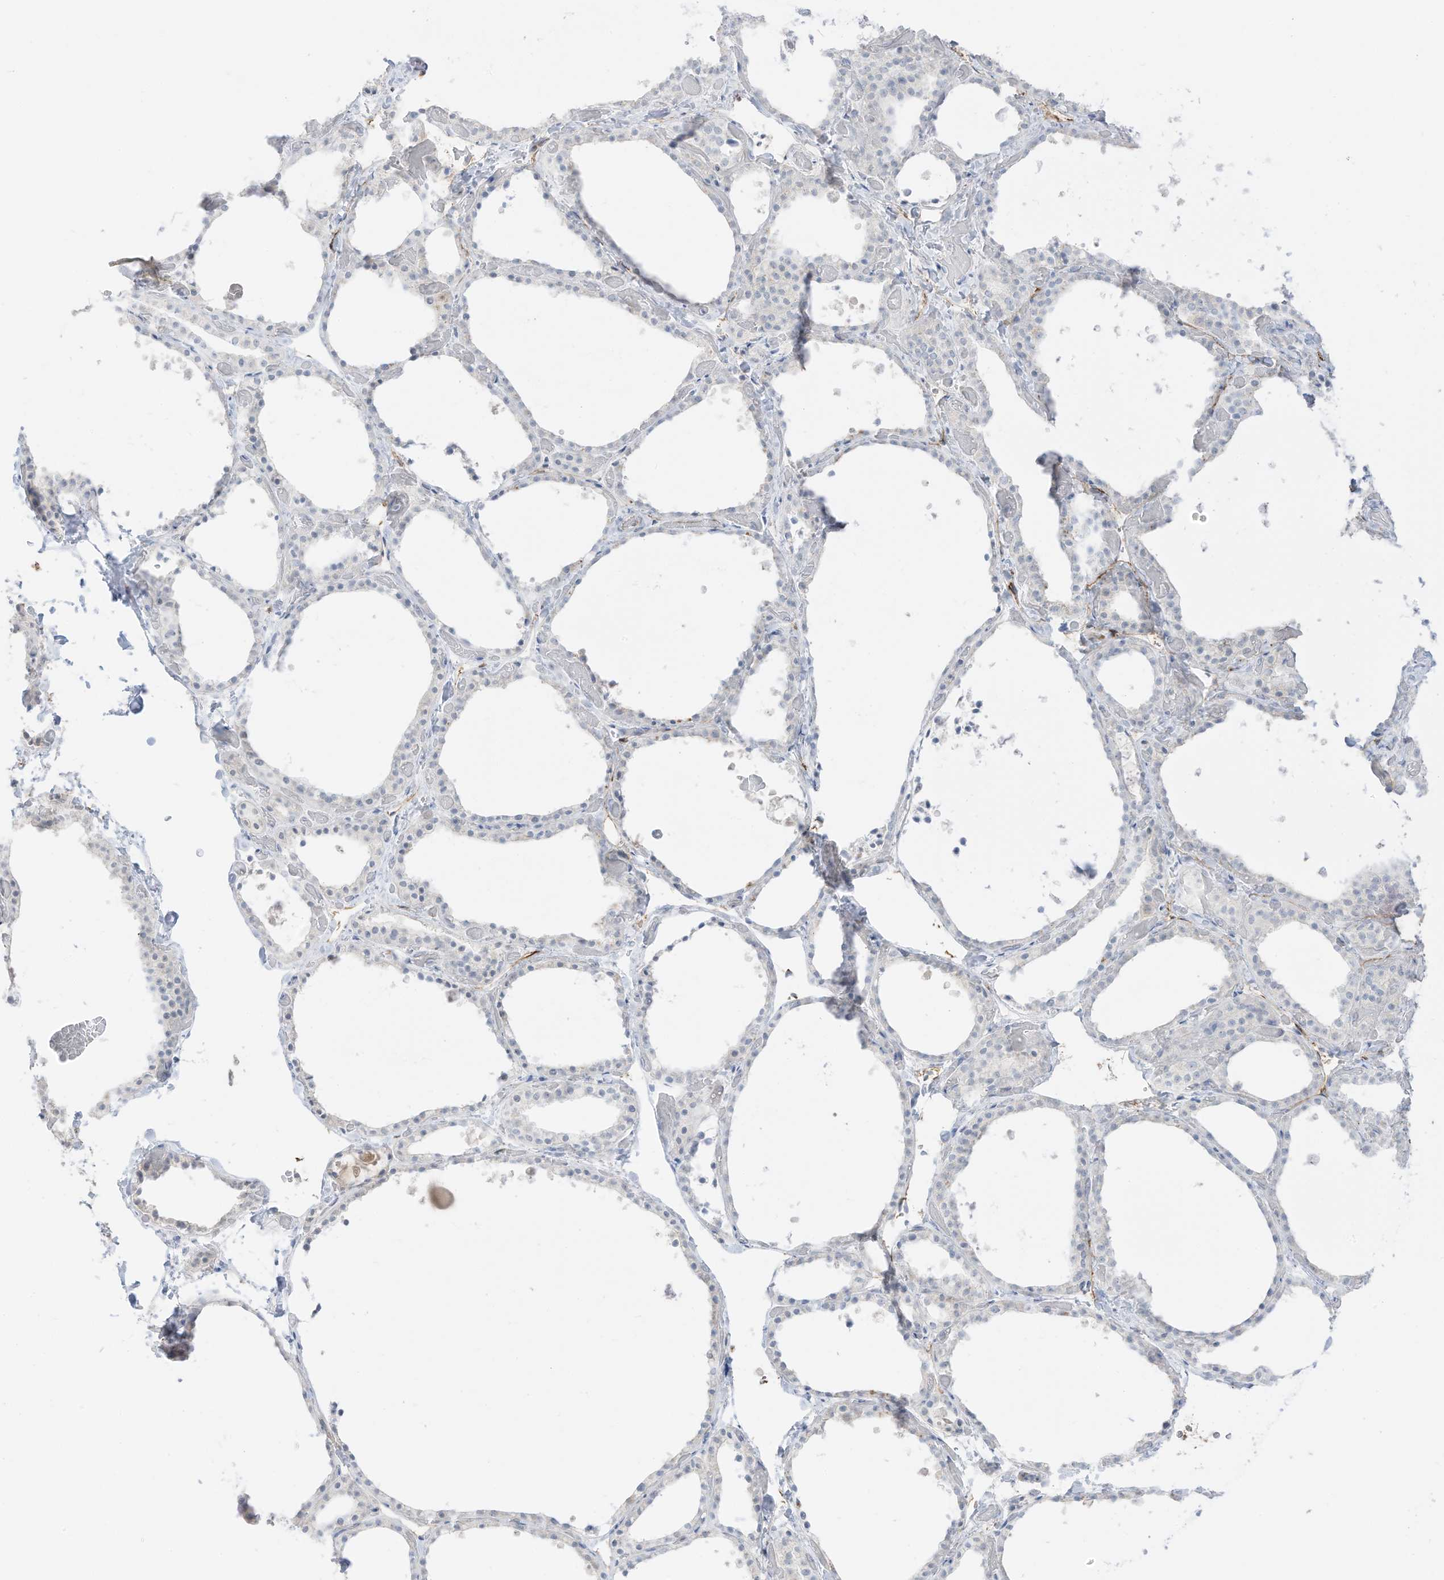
{"staining": {"intensity": "negative", "quantity": "none", "location": "none"}, "tissue": "thyroid gland", "cell_type": "Glandular cells", "image_type": "normal", "snomed": [{"axis": "morphology", "description": "Normal tissue, NOS"}, {"axis": "topography", "description": "Thyroid gland"}], "caption": "A high-resolution photomicrograph shows IHC staining of normal thyroid gland, which demonstrates no significant expression in glandular cells. Brightfield microscopy of immunohistochemistry (IHC) stained with DAB (3,3'-diaminobenzidine) (brown) and hematoxylin (blue), captured at high magnification.", "gene": "C11orf87", "patient": {"sex": "female", "age": 44}}